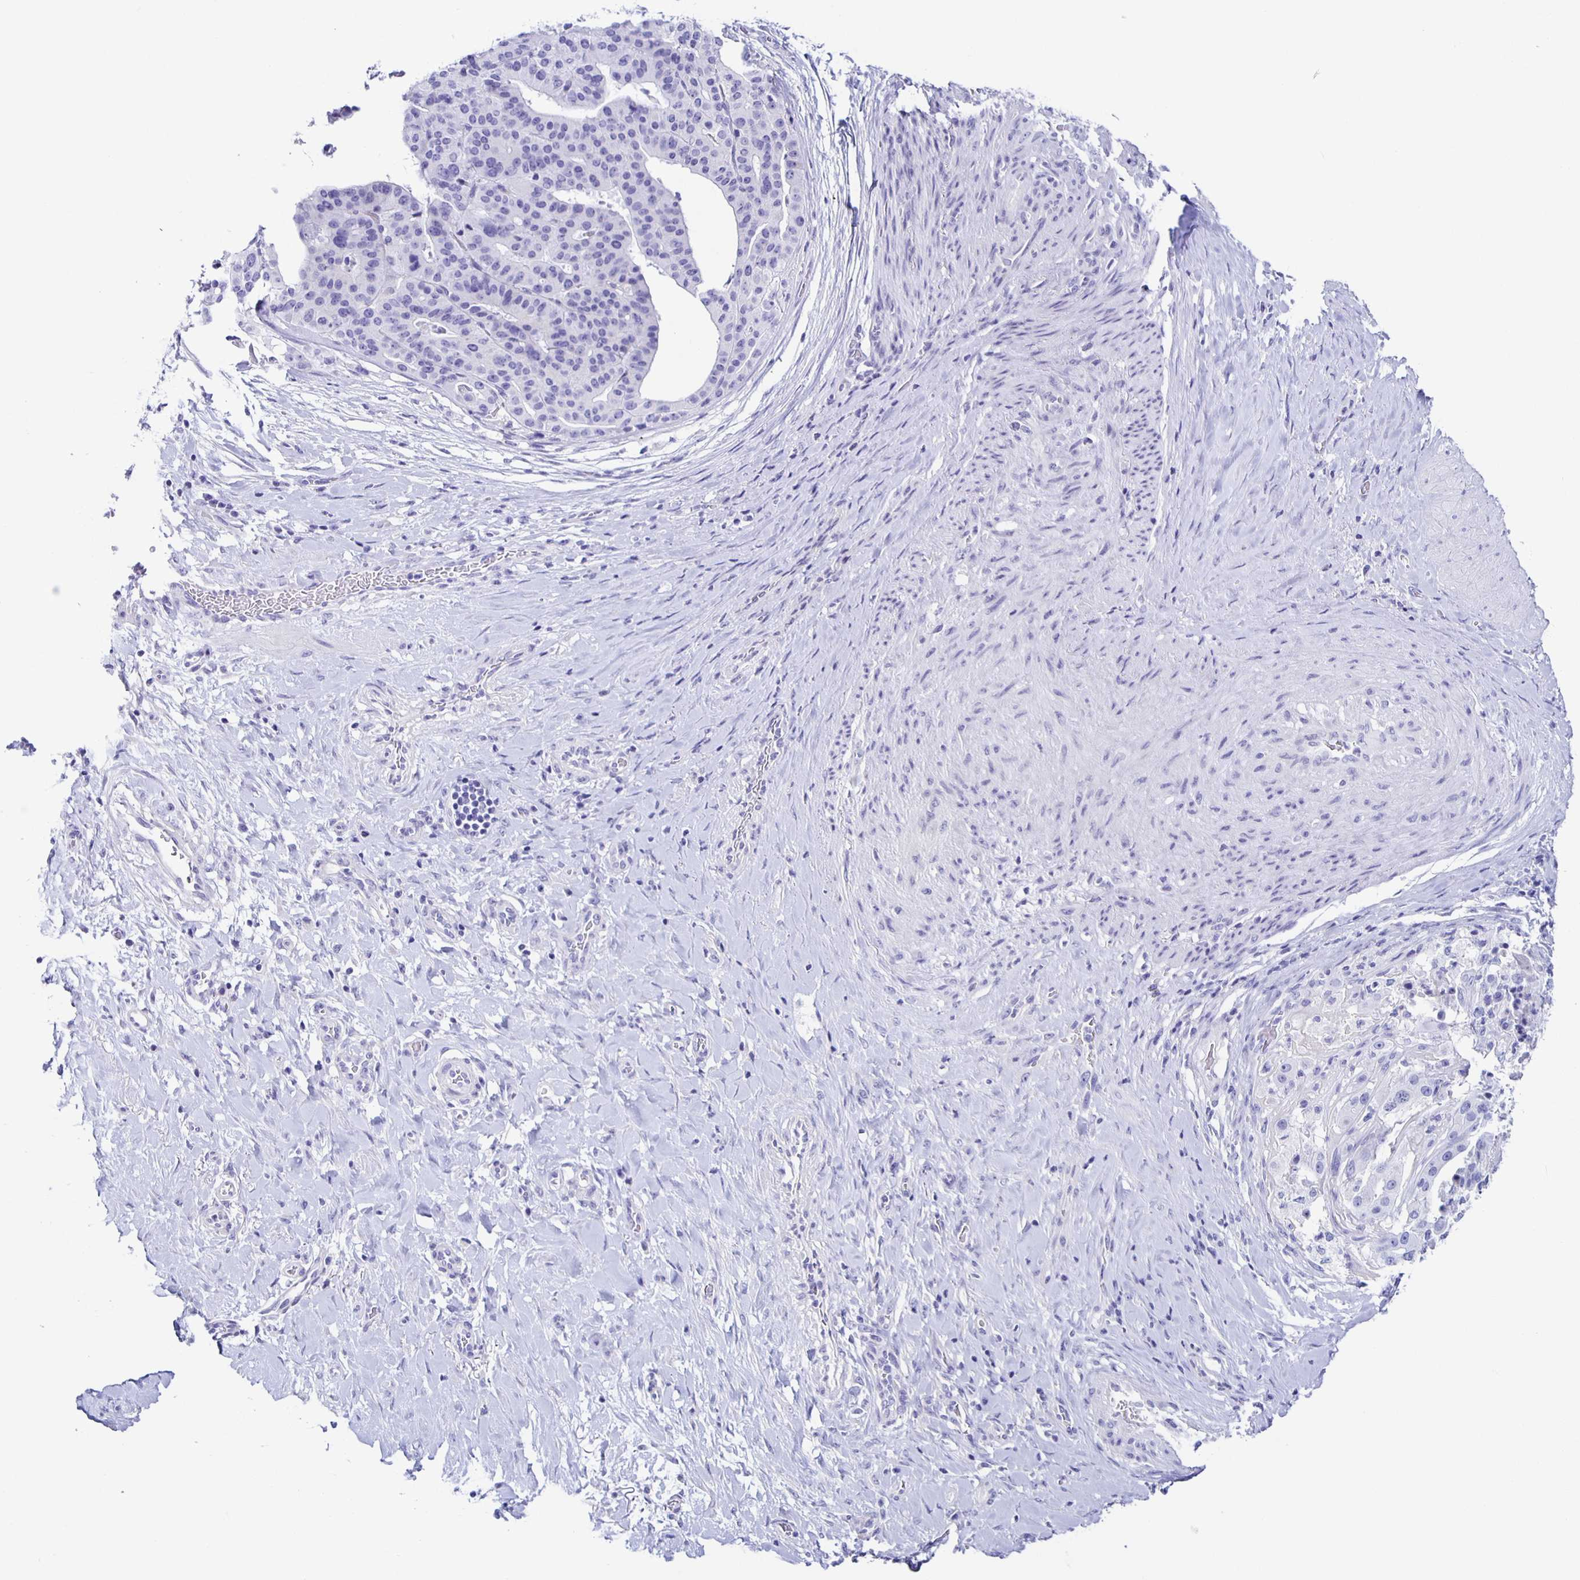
{"staining": {"intensity": "negative", "quantity": "none", "location": "none"}, "tissue": "stomach cancer", "cell_type": "Tumor cells", "image_type": "cancer", "snomed": [{"axis": "morphology", "description": "Adenocarcinoma, NOS"}, {"axis": "topography", "description": "Stomach"}], "caption": "This is an IHC image of stomach cancer (adenocarcinoma). There is no positivity in tumor cells.", "gene": "AQP6", "patient": {"sex": "male", "age": 48}}